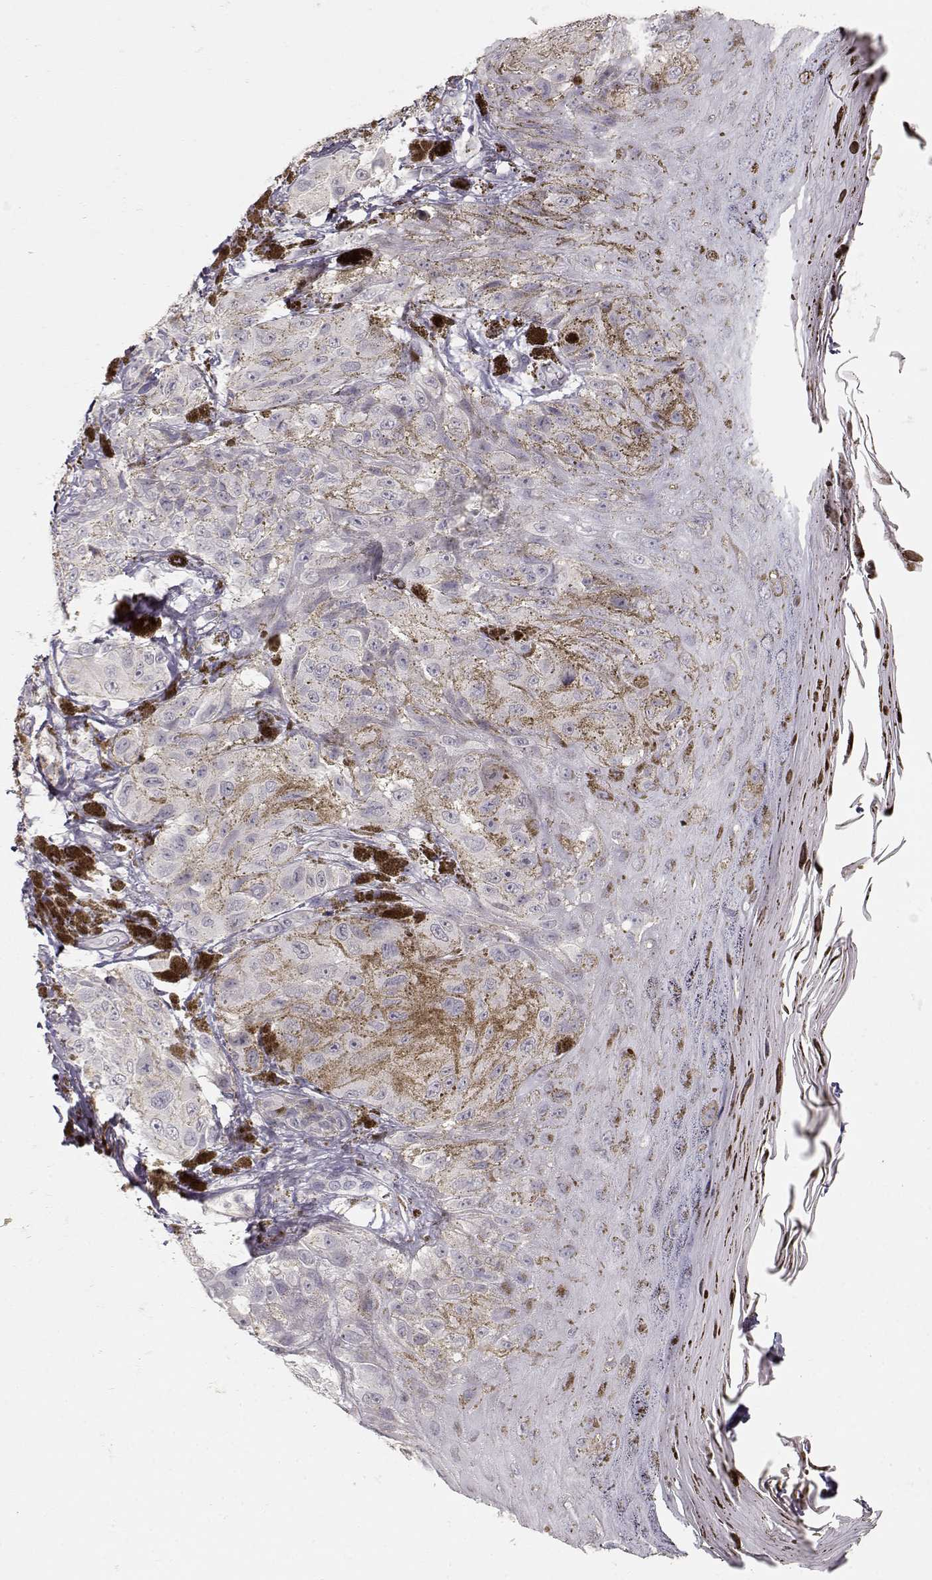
{"staining": {"intensity": "negative", "quantity": "none", "location": "none"}, "tissue": "melanoma", "cell_type": "Tumor cells", "image_type": "cancer", "snomed": [{"axis": "morphology", "description": "Malignant melanoma, NOS"}, {"axis": "topography", "description": "Skin"}], "caption": "A histopathology image of human malignant melanoma is negative for staining in tumor cells.", "gene": "LAMA5", "patient": {"sex": "male", "age": 36}}